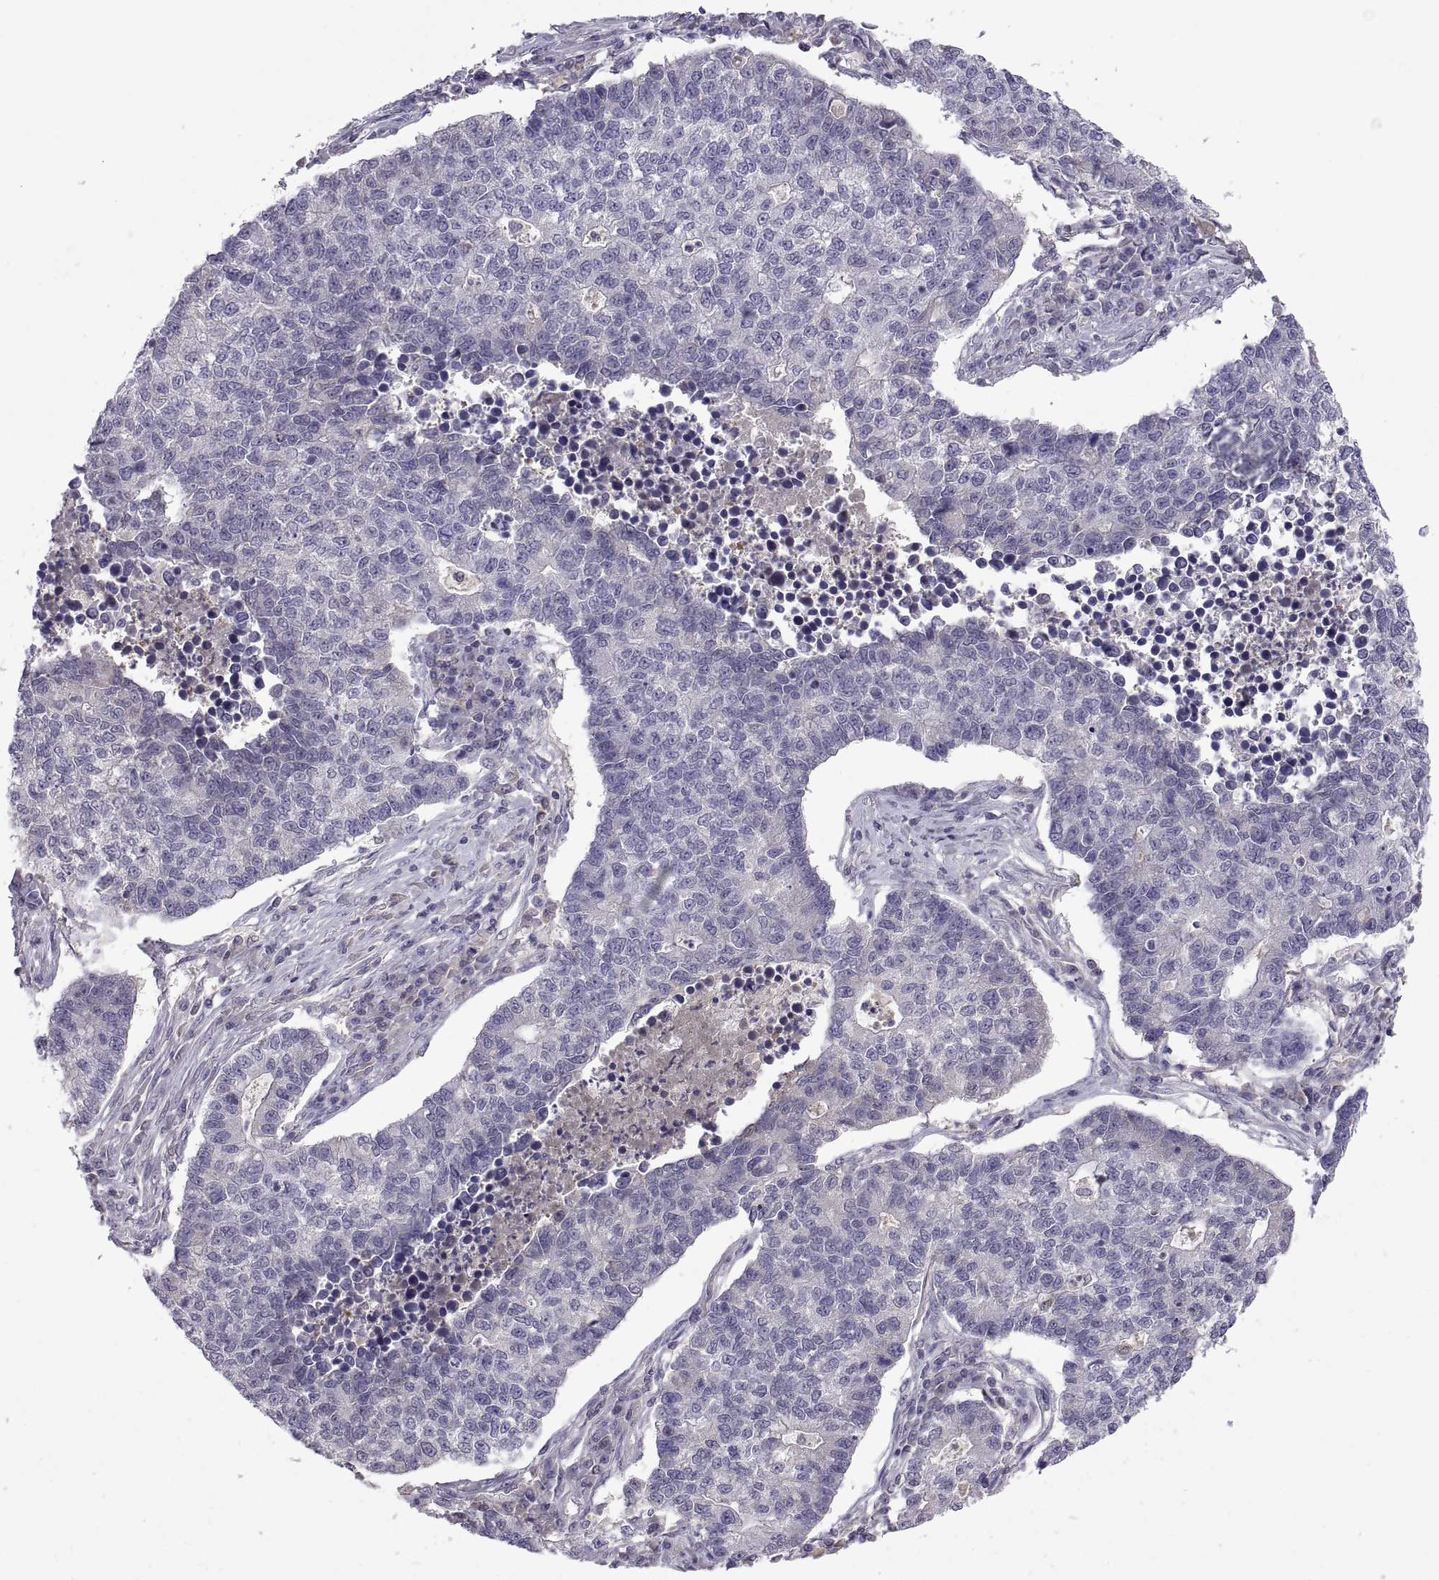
{"staining": {"intensity": "negative", "quantity": "none", "location": "none"}, "tissue": "lung cancer", "cell_type": "Tumor cells", "image_type": "cancer", "snomed": [{"axis": "morphology", "description": "Adenocarcinoma, NOS"}, {"axis": "topography", "description": "Lung"}], "caption": "IHC micrograph of lung cancer stained for a protein (brown), which shows no positivity in tumor cells. (DAB immunohistochemistry (IHC), high magnification).", "gene": "FGF9", "patient": {"sex": "male", "age": 57}}